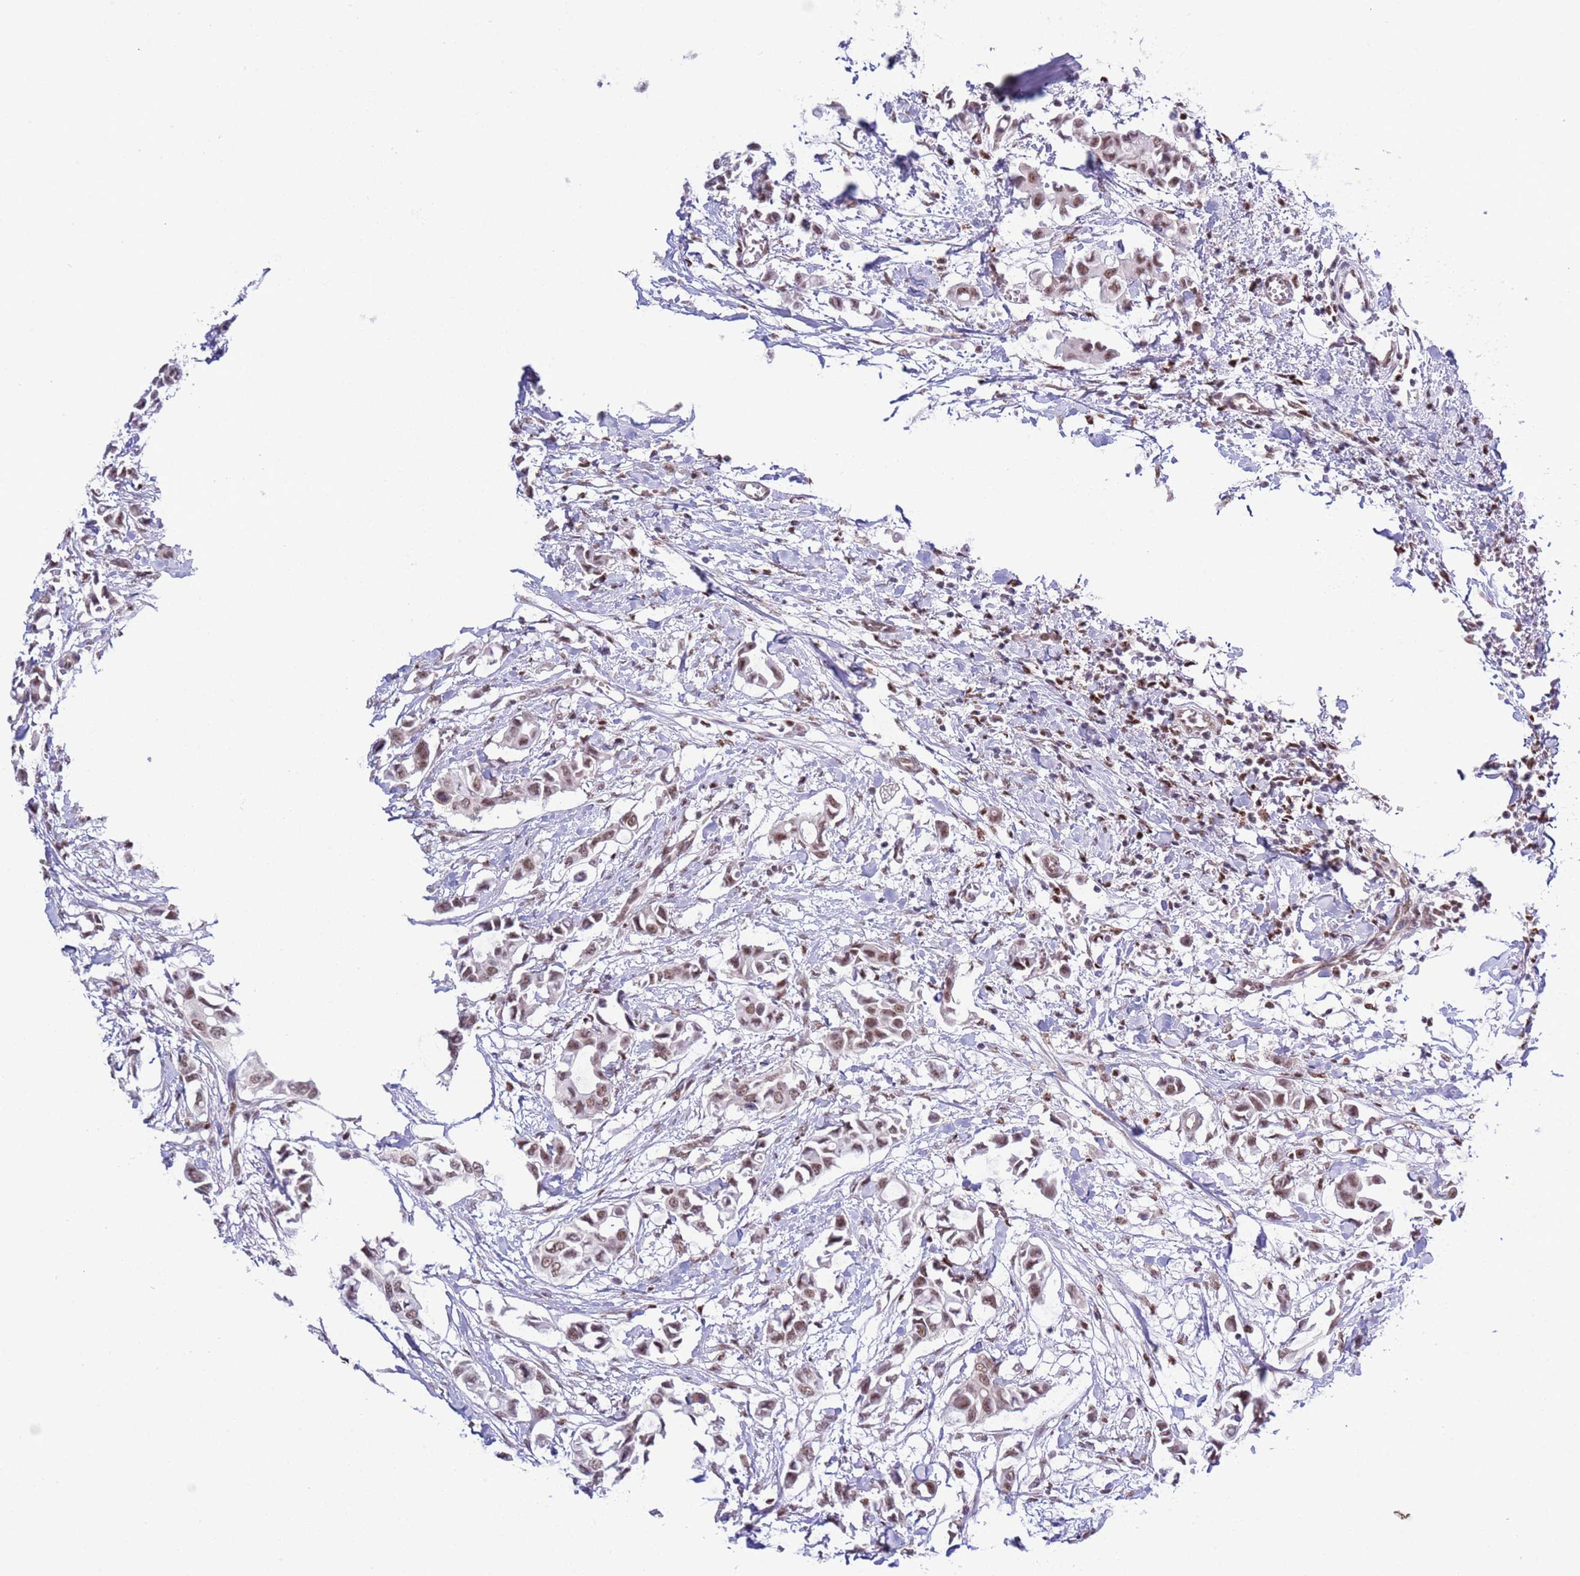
{"staining": {"intensity": "moderate", "quantity": ">75%", "location": "nuclear"}, "tissue": "breast cancer", "cell_type": "Tumor cells", "image_type": "cancer", "snomed": [{"axis": "morphology", "description": "Duct carcinoma"}, {"axis": "topography", "description": "Breast"}], "caption": "Approximately >75% of tumor cells in breast invasive ductal carcinoma show moderate nuclear protein staining as visualized by brown immunohistochemical staining.", "gene": "PRPF6", "patient": {"sex": "female", "age": 41}}